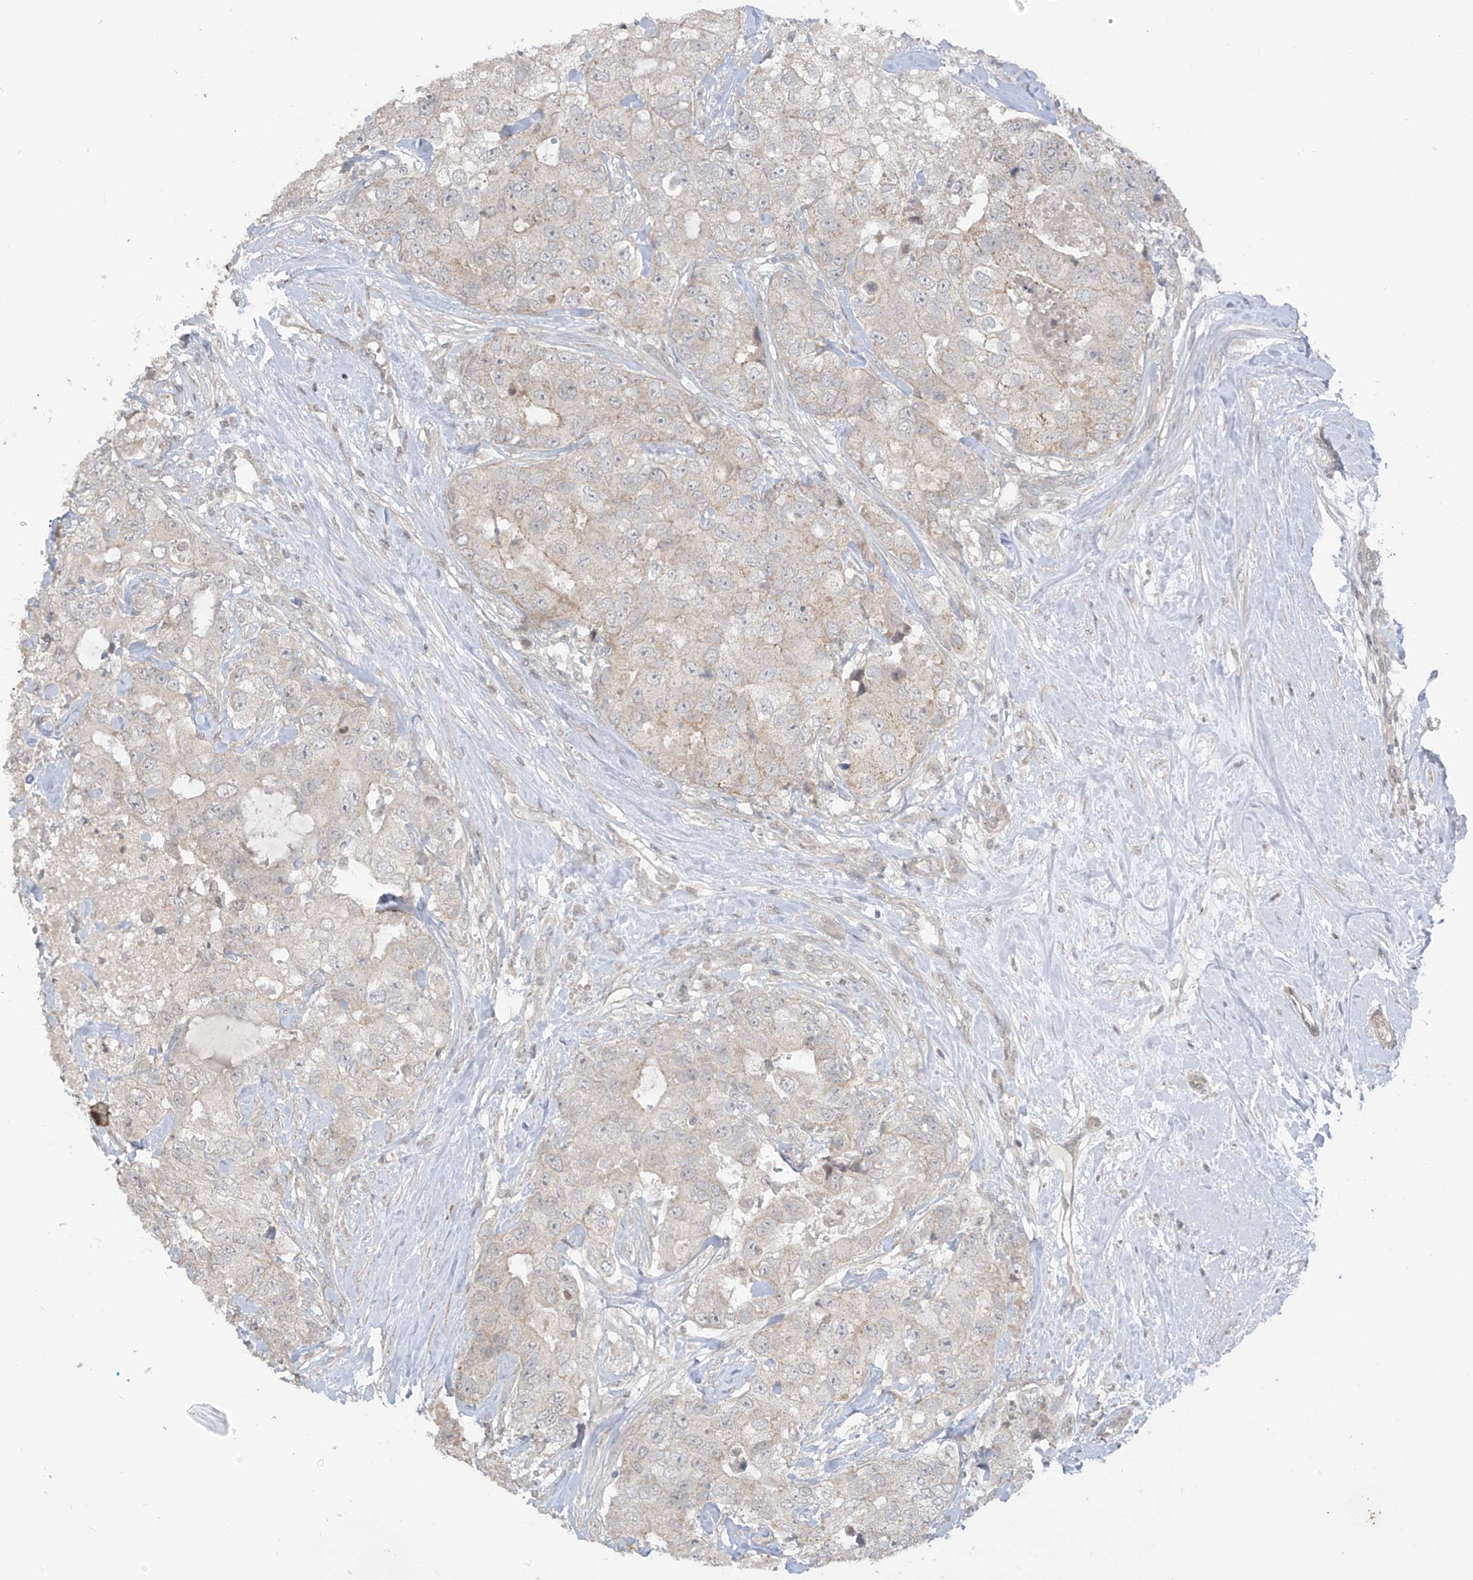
{"staining": {"intensity": "weak", "quantity": "<25%", "location": "cytoplasmic/membranous"}, "tissue": "breast cancer", "cell_type": "Tumor cells", "image_type": "cancer", "snomed": [{"axis": "morphology", "description": "Duct carcinoma"}, {"axis": "topography", "description": "Breast"}], "caption": "Human breast cancer stained for a protein using IHC demonstrates no positivity in tumor cells.", "gene": "DGKQ", "patient": {"sex": "female", "age": 62}}